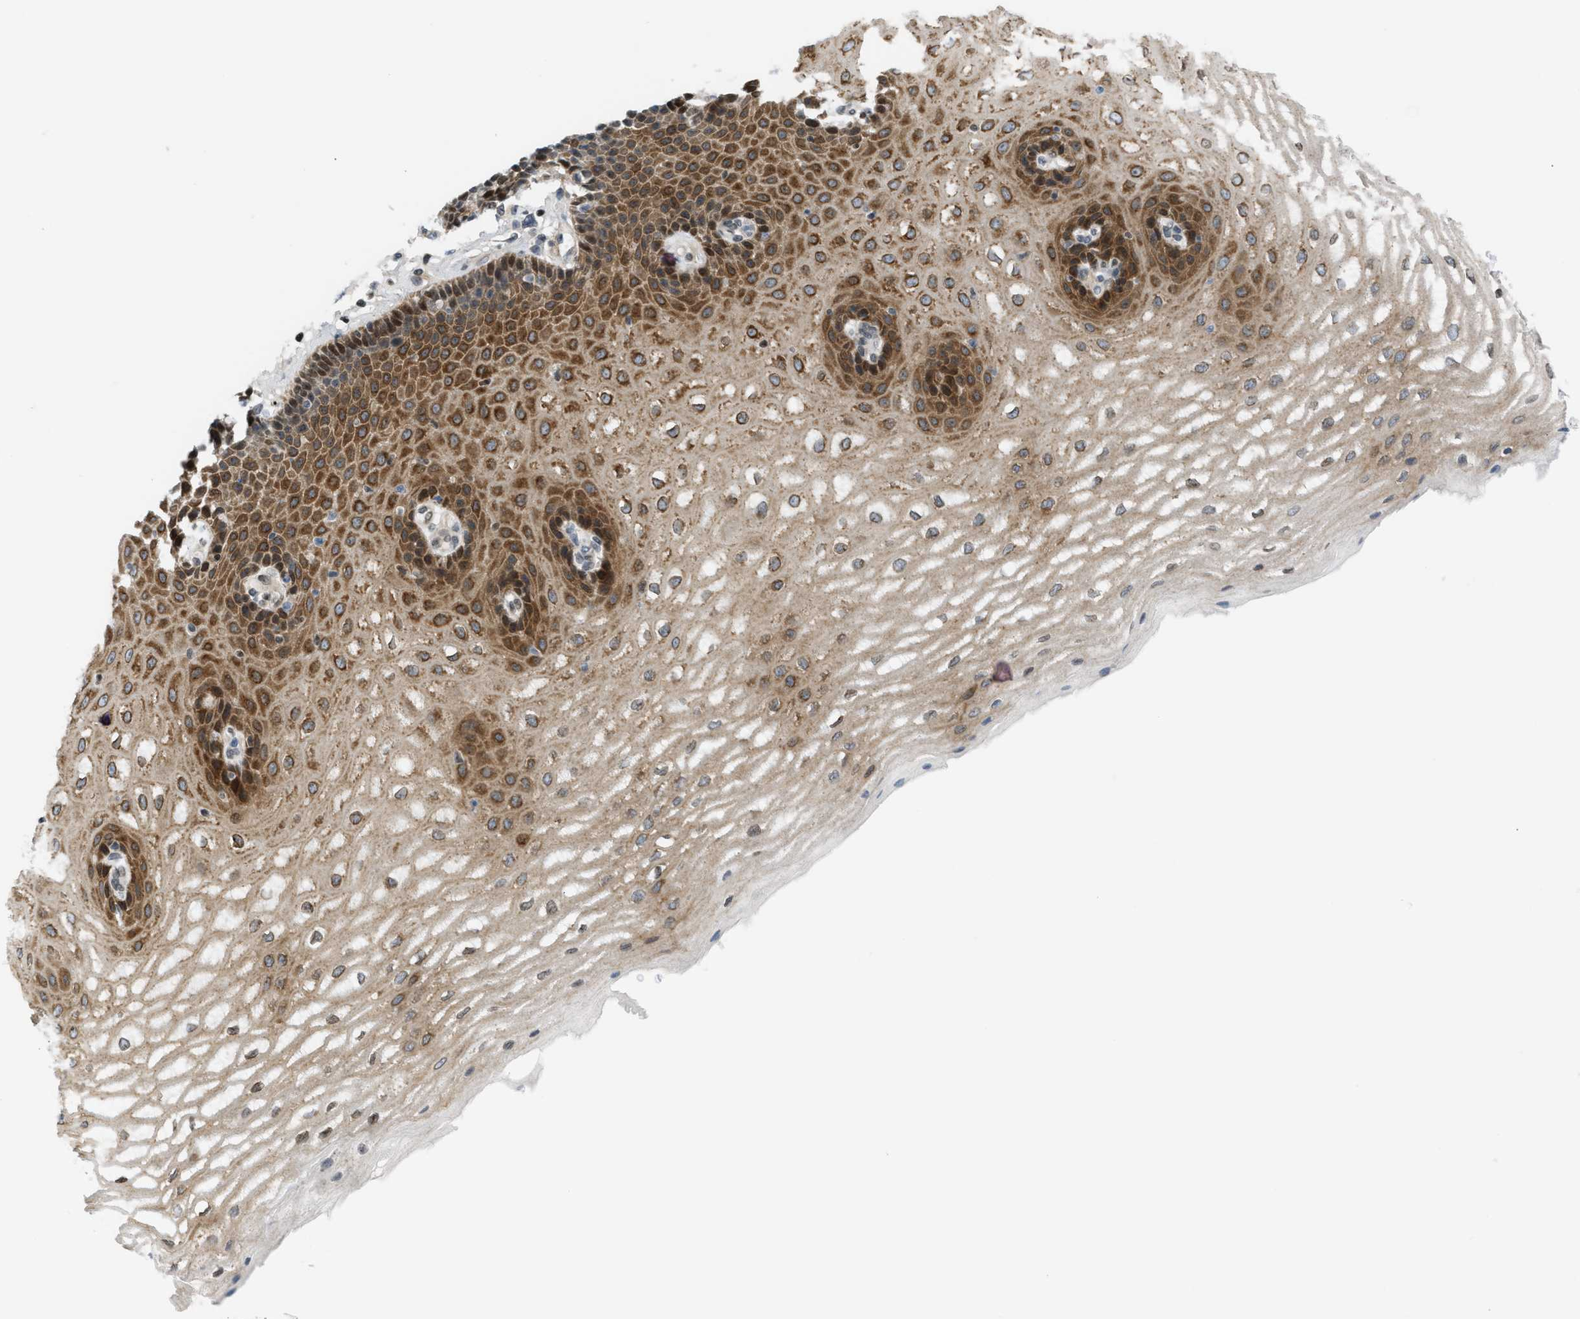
{"staining": {"intensity": "moderate", "quantity": ">75%", "location": "cytoplasmic/membranous"}, "tissue": "esophagus", "cell_type": "Squamous epithelial cells", "image_type": "normal", "snomed": [{"axis": "morphology", "description": "Normal tissue, NOS"}, {"axis": "topography", "description": "Esophagus"}], "caption": "Immunohistochemistry (DAB) staining of normal esophagus reveals moderate cytoplasmic/membranous protein positivity in approximately >75% of squamous epithelial cells.", "gene": "NPS", "patient": {"sex": "male", "age": 54}}